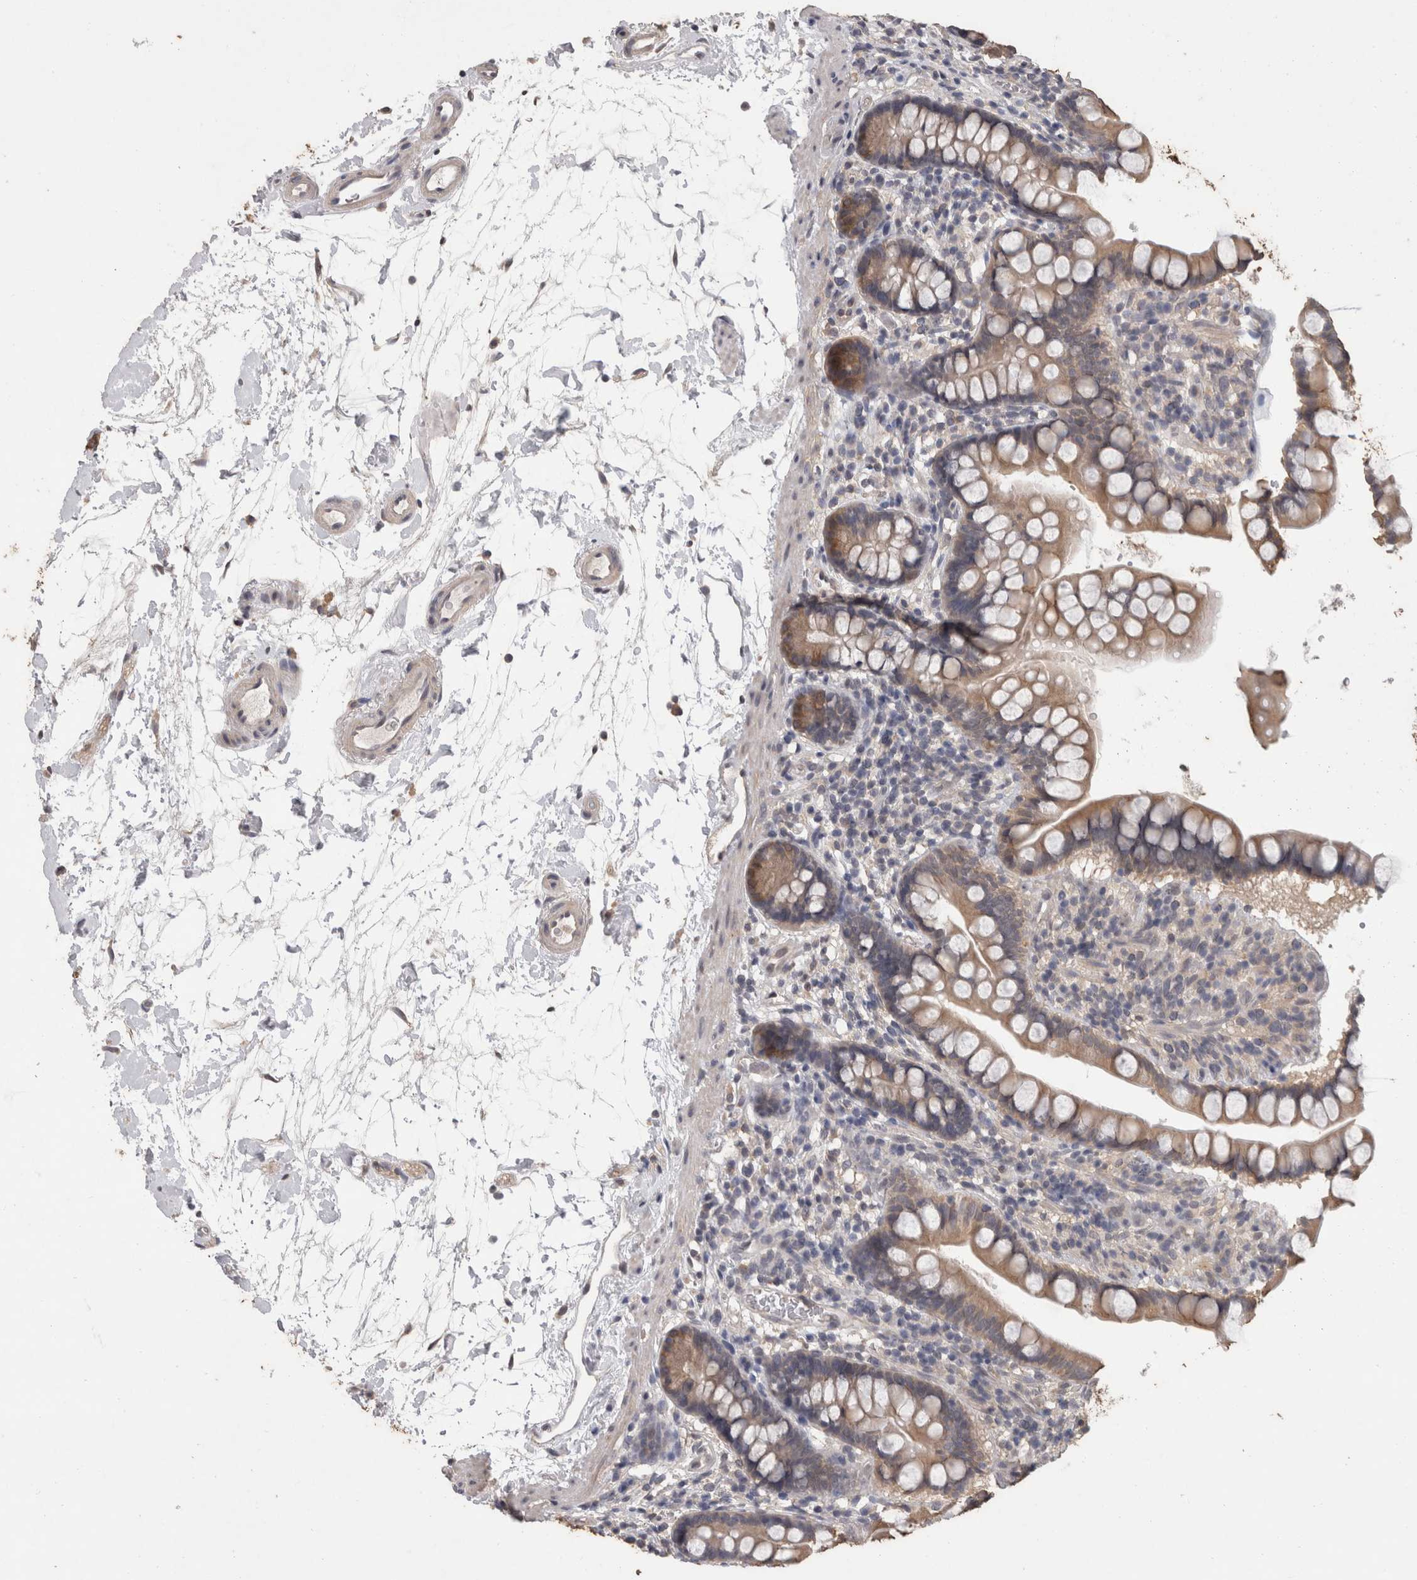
{"staining": {"intensity": "moderate", "quantity": "25%-75%", "location": "cytoplasmic/membranous"}, "tissue": "small intestine", "cell_type": "Glandular cells", "image_type": "normal", "snomed": [{"axis": "morphology", "description": "Normal tissue, NOS"}, {"axis": "topography", "description": "Small intestine"}], "caption": "This histopathology image reveals immunohistochemistry (IHC) staining of normal human small intestine, with medium moderate cytoplasmic/membranous positivity in approximately 25%-75% of glandular cells.", "gene": "FHOD3", "patient": {"sex": "female", "age": 84}}